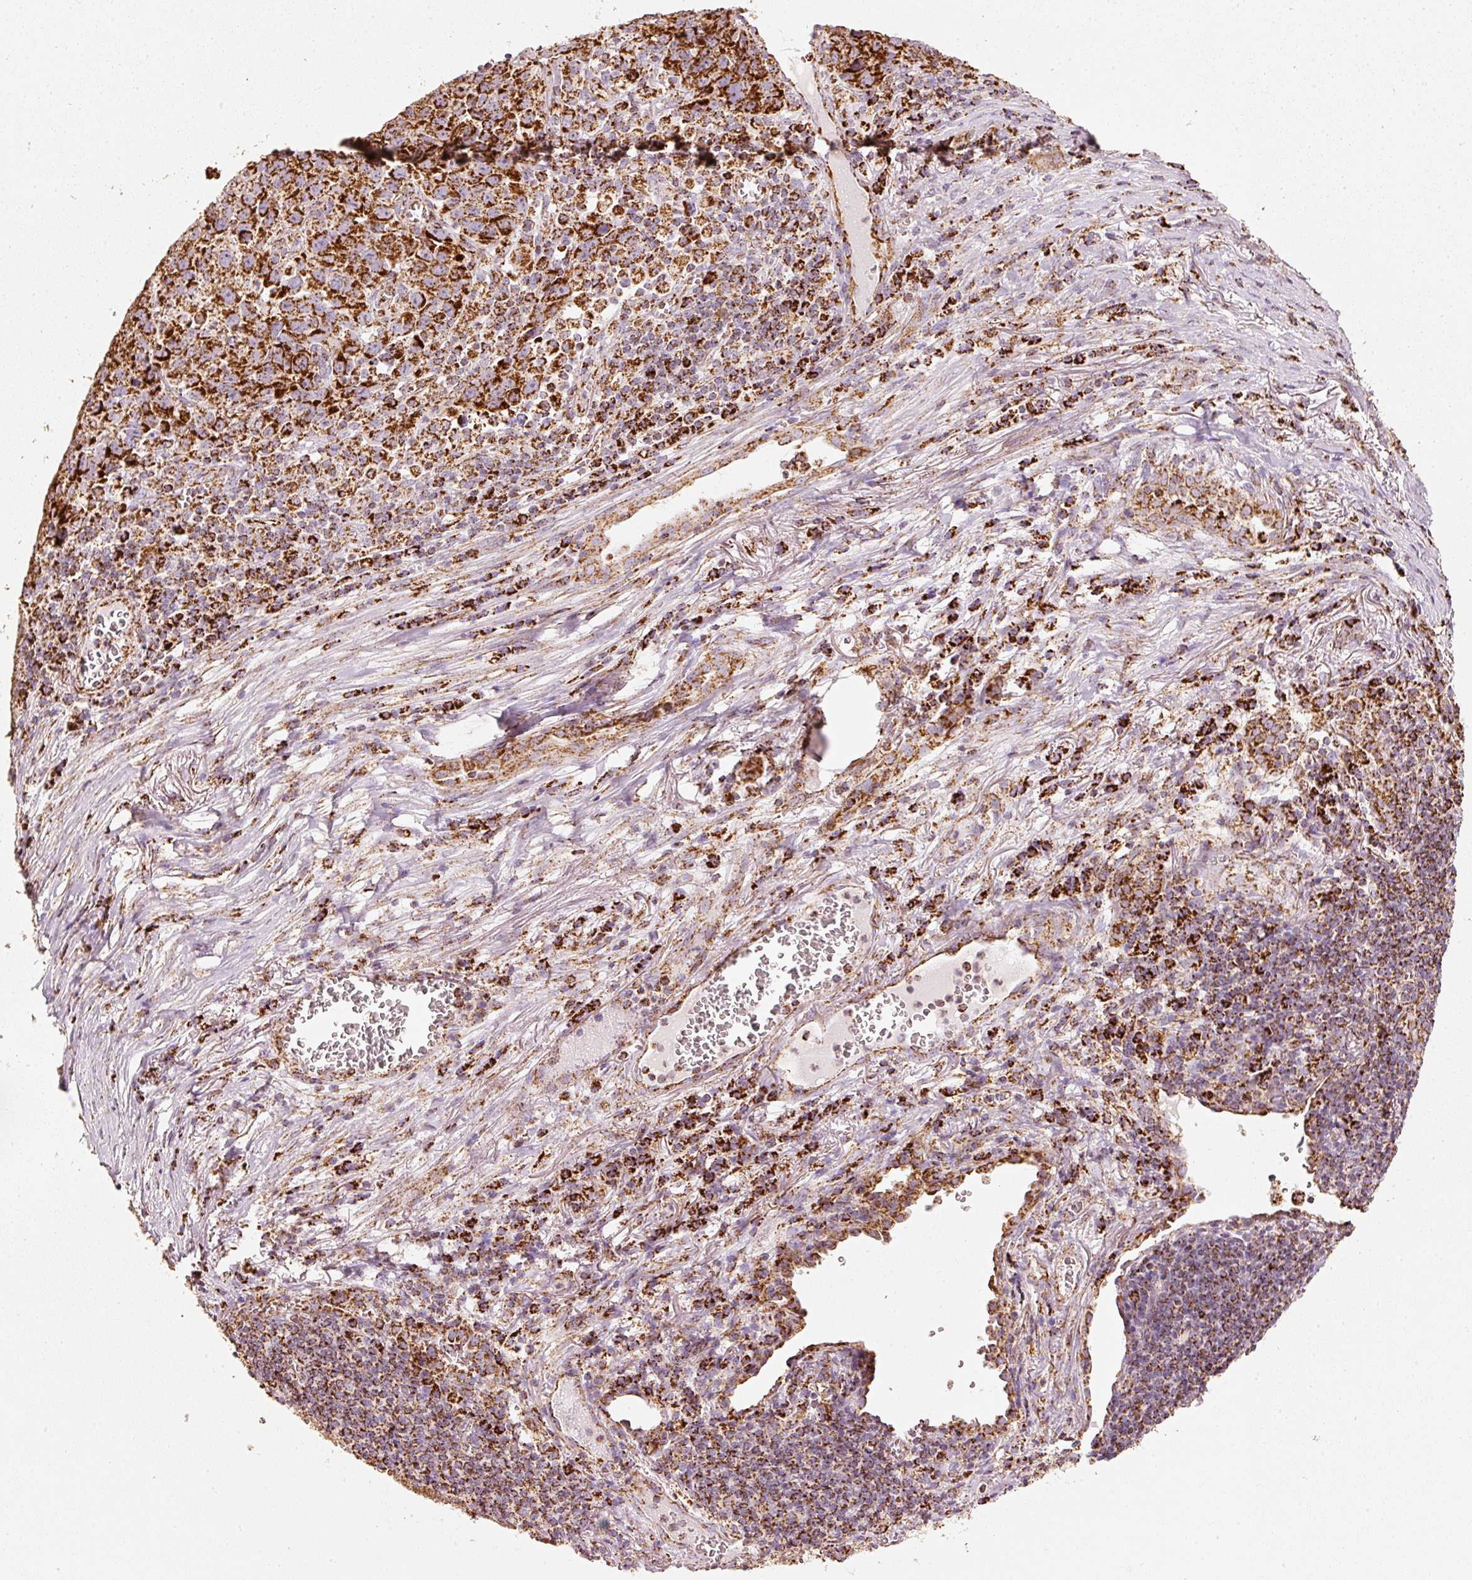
{"staining": {"intensity": "strong", "quantity": ">75%", "location": "cytoplasmic/membranous"}, "tissue": "lung cancer", "cell_type": "Tumor cells", "image_type": "cancer", "snomed": [{"axis": "morphology", "description": "Squamous cell carcinoma, NOS"}, {"axis": "topography", "description": "Lung"}], "caption": "Human lung cancer stained for a protein (brown) displays strong cytoplasmic/membranous positive positivity in about >75% of tumor cells.", "gene": "UQCRC1", "patient": {"sex": "male", "age": 76}}